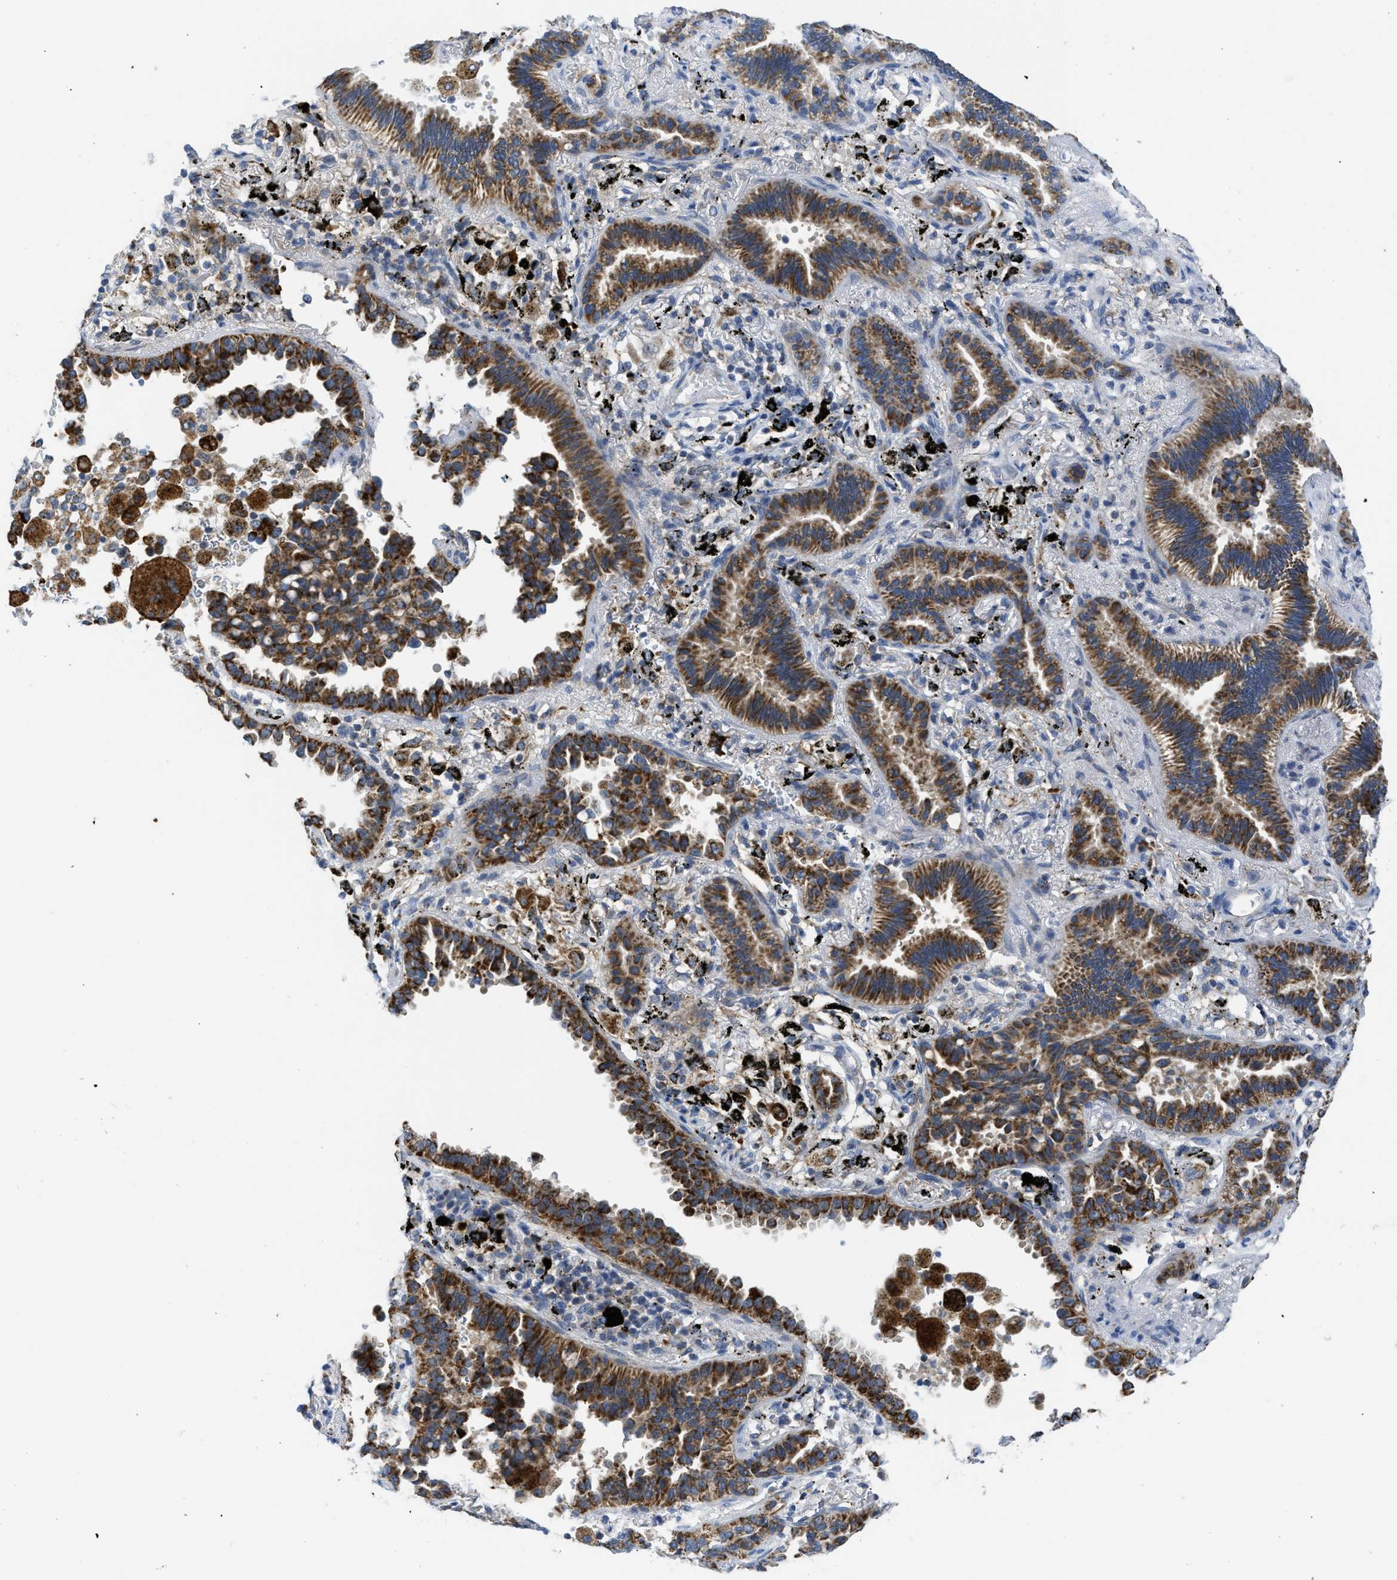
{"staining": {"intensity": "moderate", "quantity": ">75%", "location": "cytoplasmic/membranous"}, "tissue": "lung cancer", "cell_type": "Tumor cells", "image_type": "cancer", "snomed": [{"axis": "morphology", "description": "Normal tissue, NOS"}, {"axis": "morphology", "description": "Adenocarcinoma, NOS"}, {"axis": "topography", "description": "Lung"}], "caption": "IHC histopathology image of human lung cancer (adenocarcinoma) stained for a protein (brown), which reveals medium levels of moderate cytoplasmic/membranous staining in approximately >75% of tumor cells.", "gene": "GATD3", "patient": {"sex": "male", "age": 59}}